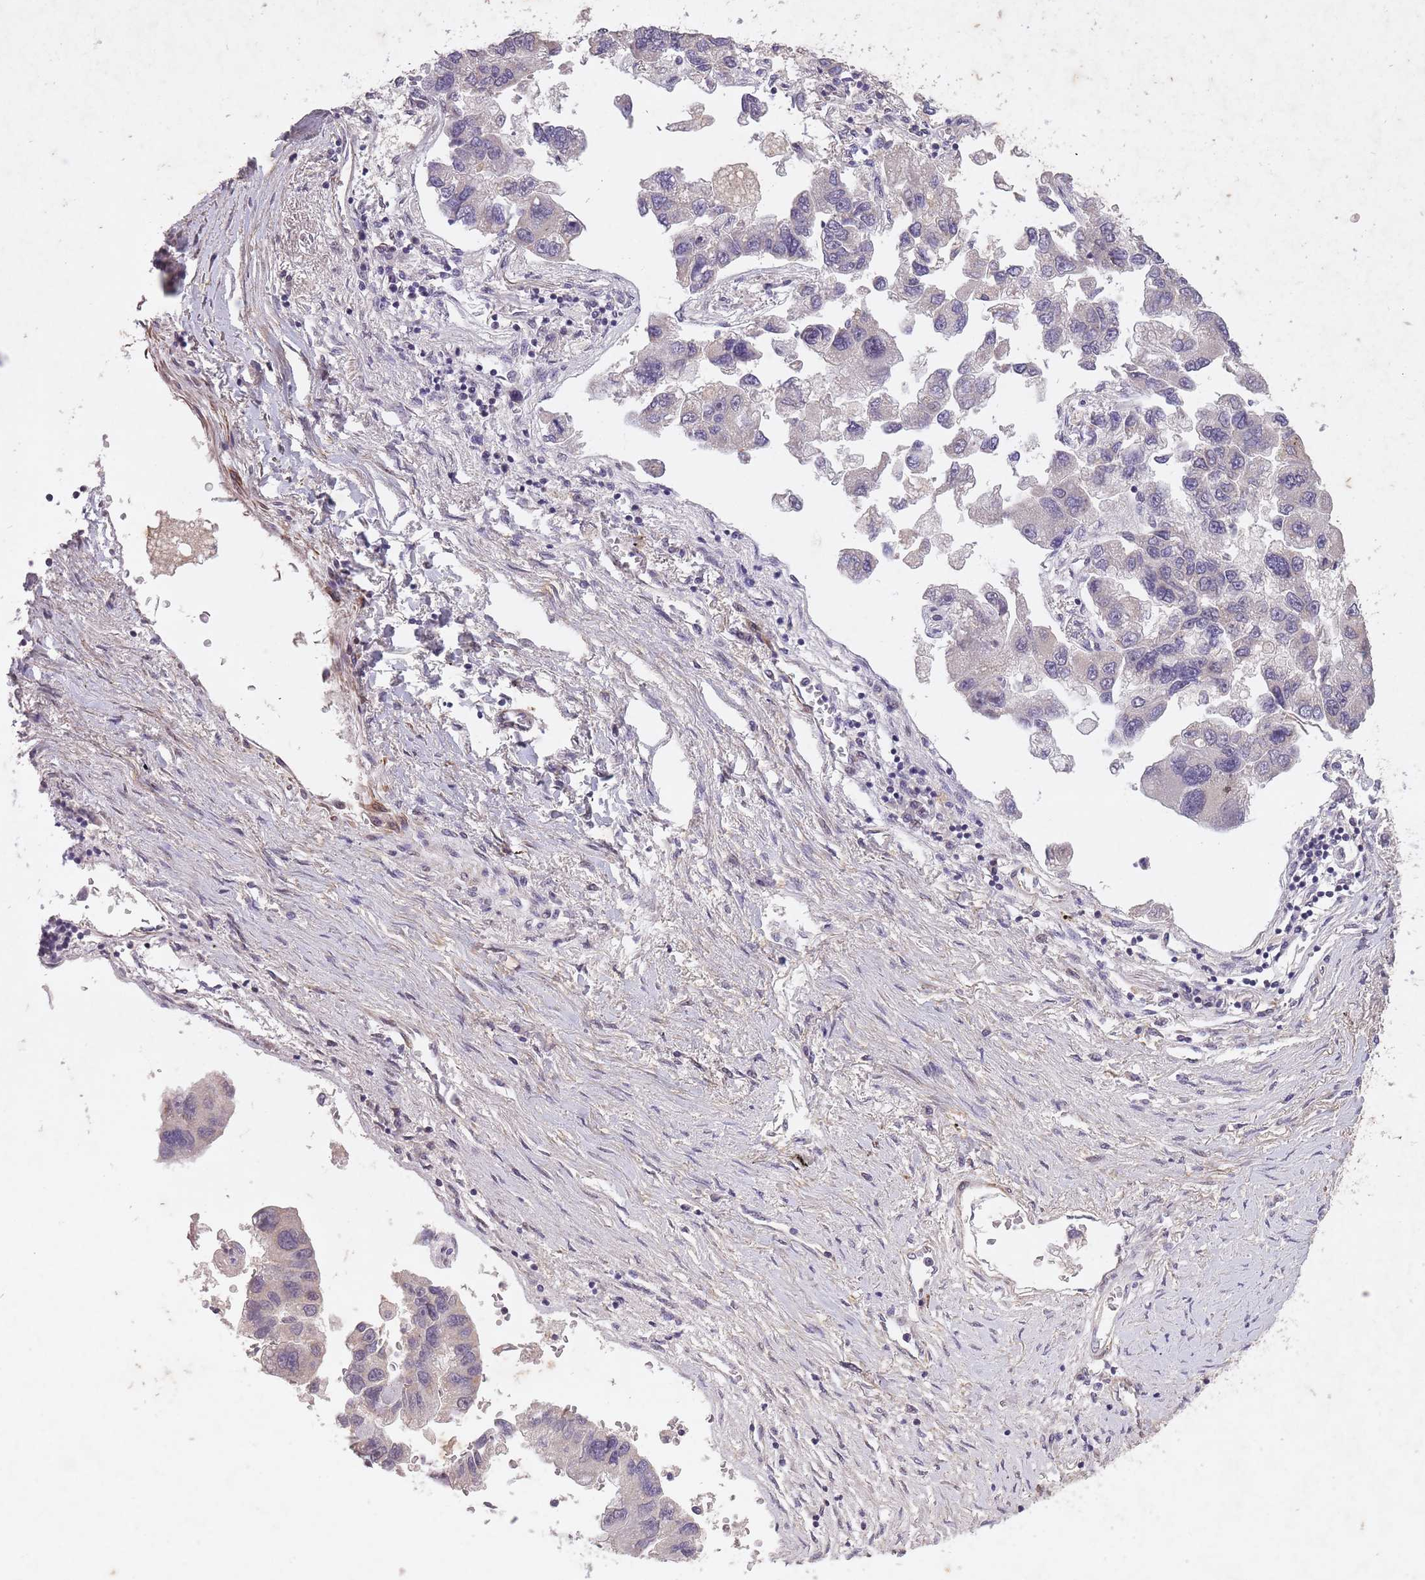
{"staining": {"intensity": "negative", "quantity": "none", "location": "none"}, "tissue": "lung cancer", "cell_type": "Tumor cells", "image_type": "cancer", "snomed": [{"axis": "morphology", "description": "Adenocarcinoma, NOS"}, {"axis": "topography", "description": "Lung"}], "caption": "This is an IHC image of lung cancer. There is no staining in tumor cells.", "gene": "CBX6", "patient": {"sex": "female", "age": 54}}